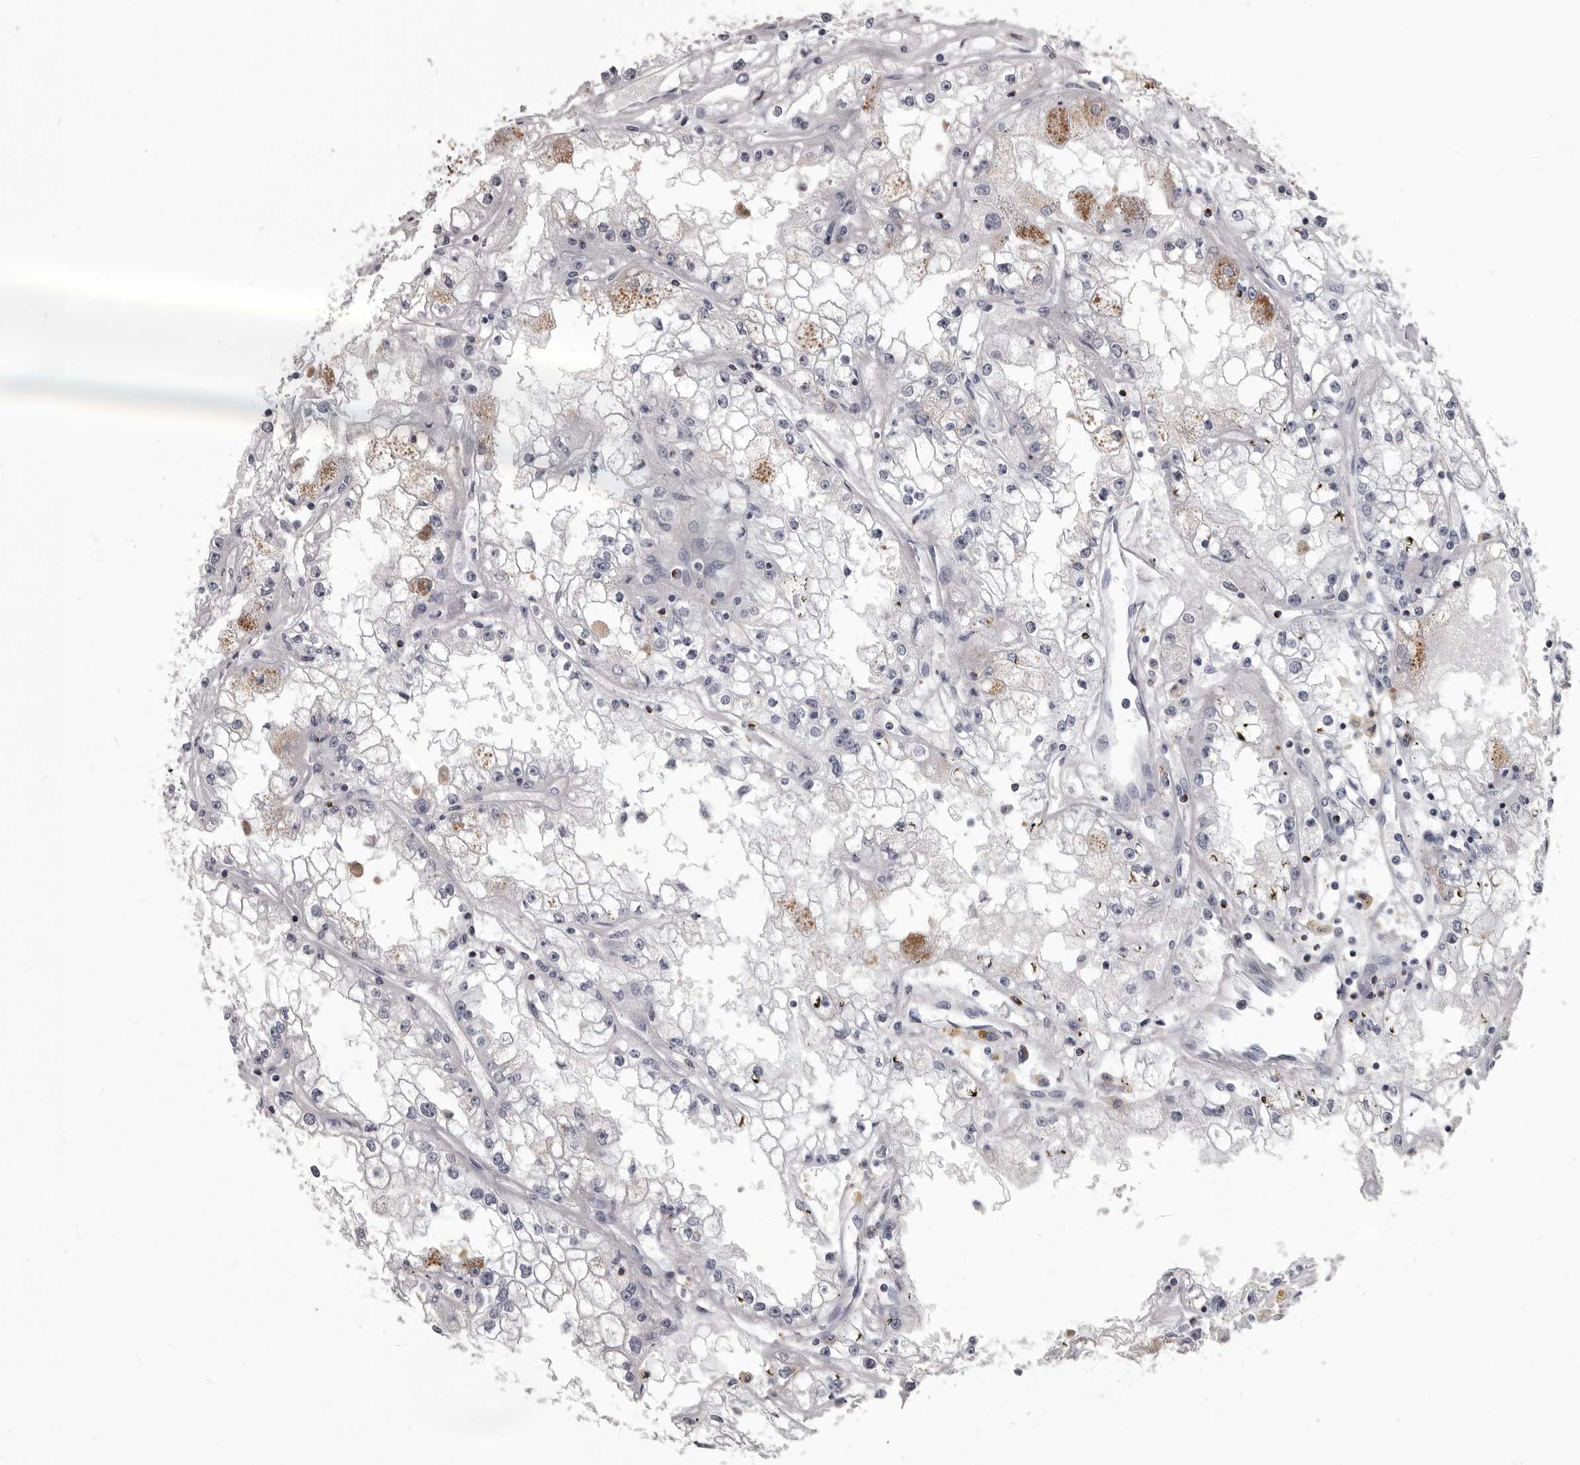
{"staining": {"intensity": "negative", "quantity": "none", "location": "none"}, "tissue": "renal cancer", "cell_type": "Tumor cells", "image_type": "cancer", "snomed": [{"axis": "morphology", "description": "Adenocarcinoma, NOS"}, {"axis": "topography", "description": "Kidney"}], "caption": "Tumor cells are negative for protein expression in human renal cancer.", "gene": "GZMH", "patient": {"sex": "male", "age": 56}}